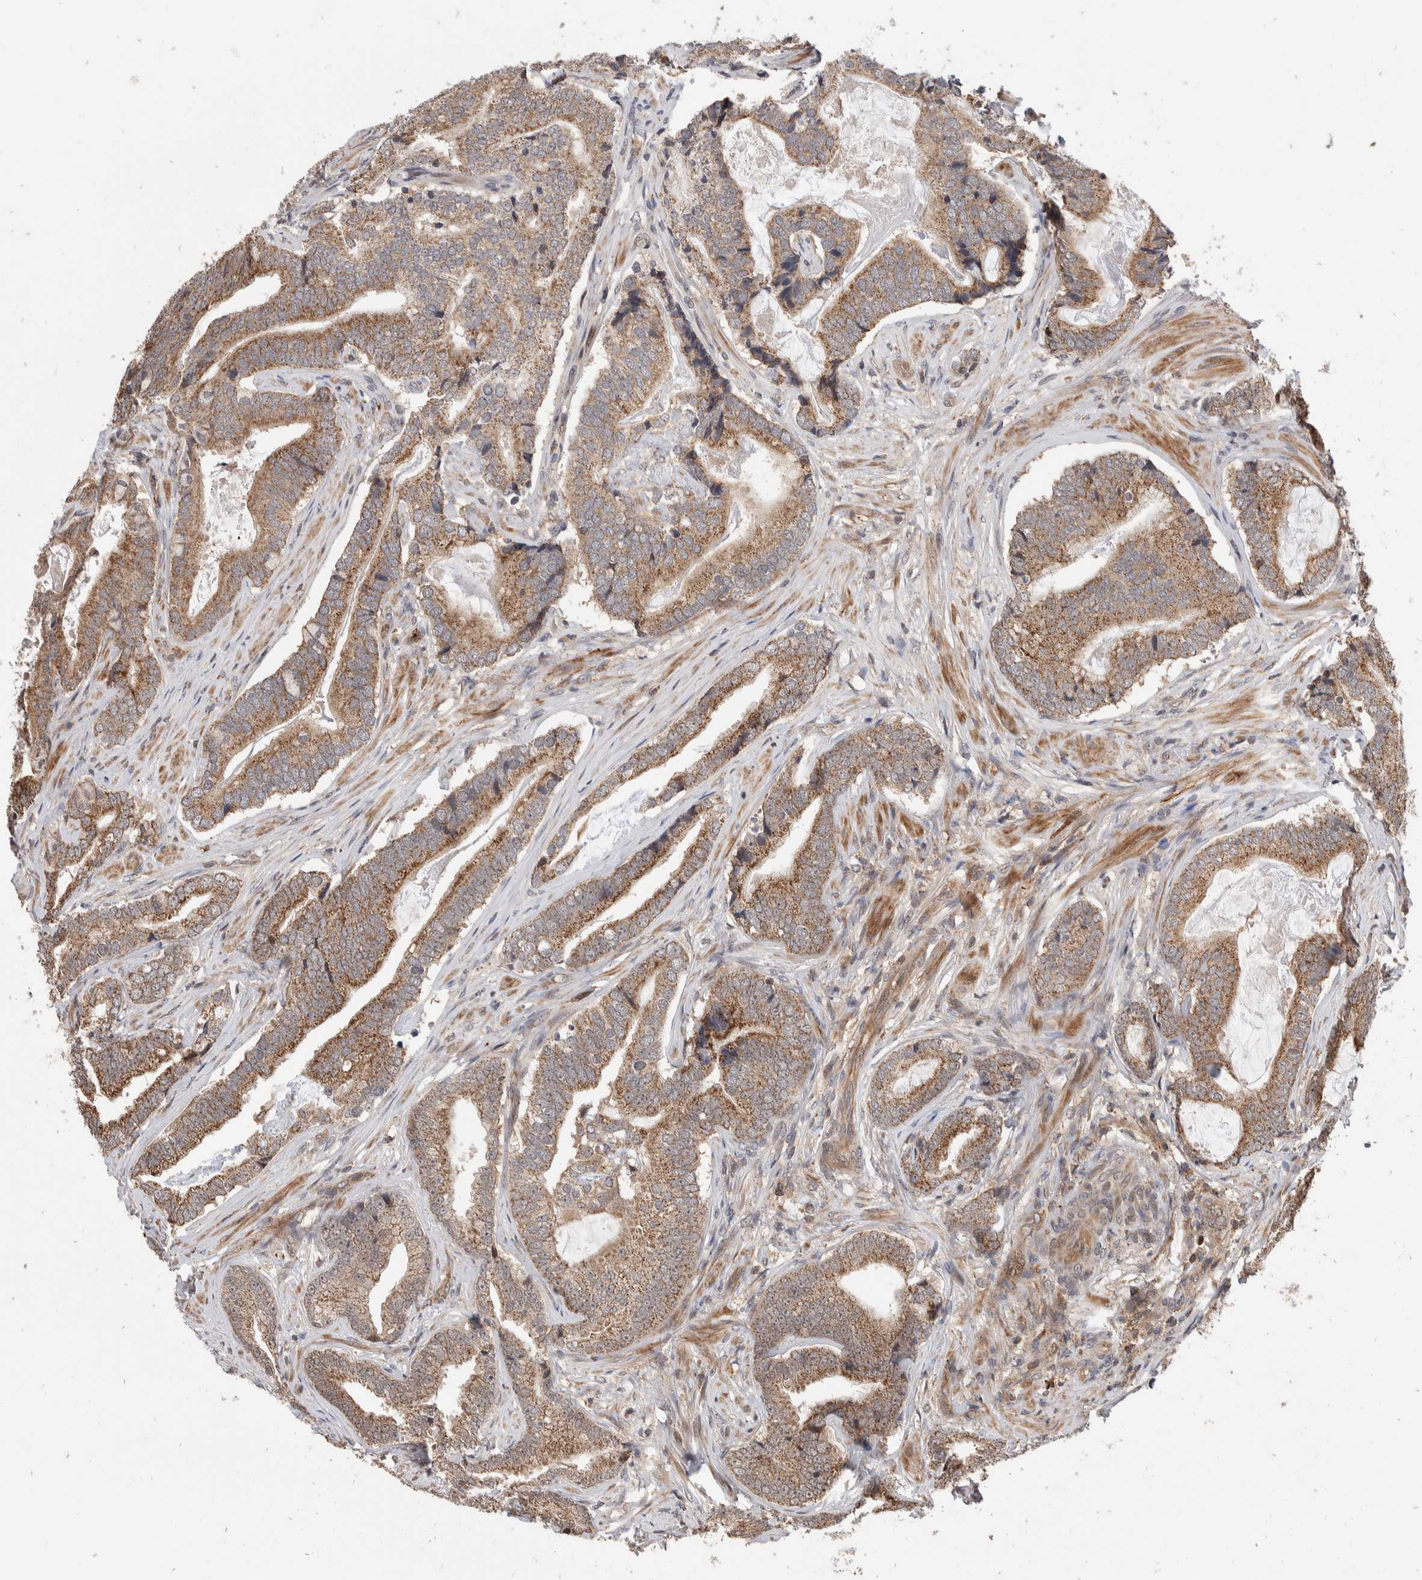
{"staining": {"intensity": "moderate", "quantity": ">75%", "location": "cytoplasmic/membranous"}, "tissue": "prostate cancer", "cell_type": "Tumor cells", "image_type": "cancer", "snomed": [{"axis": "morphology", "description": "Adenocarcinoma, High grade"}, {"axis": "topography", "description": "Prostate"}], "caption": "Immunohistochemical staining of human adenocarcinoma (high-grade) (prostate) displays medium levels of moderate cytoplasmic/membranous protein staining in about >75% of tumor cells.", "gene": "ABHD11", "patient": {"sex": "male", "age": 55}}